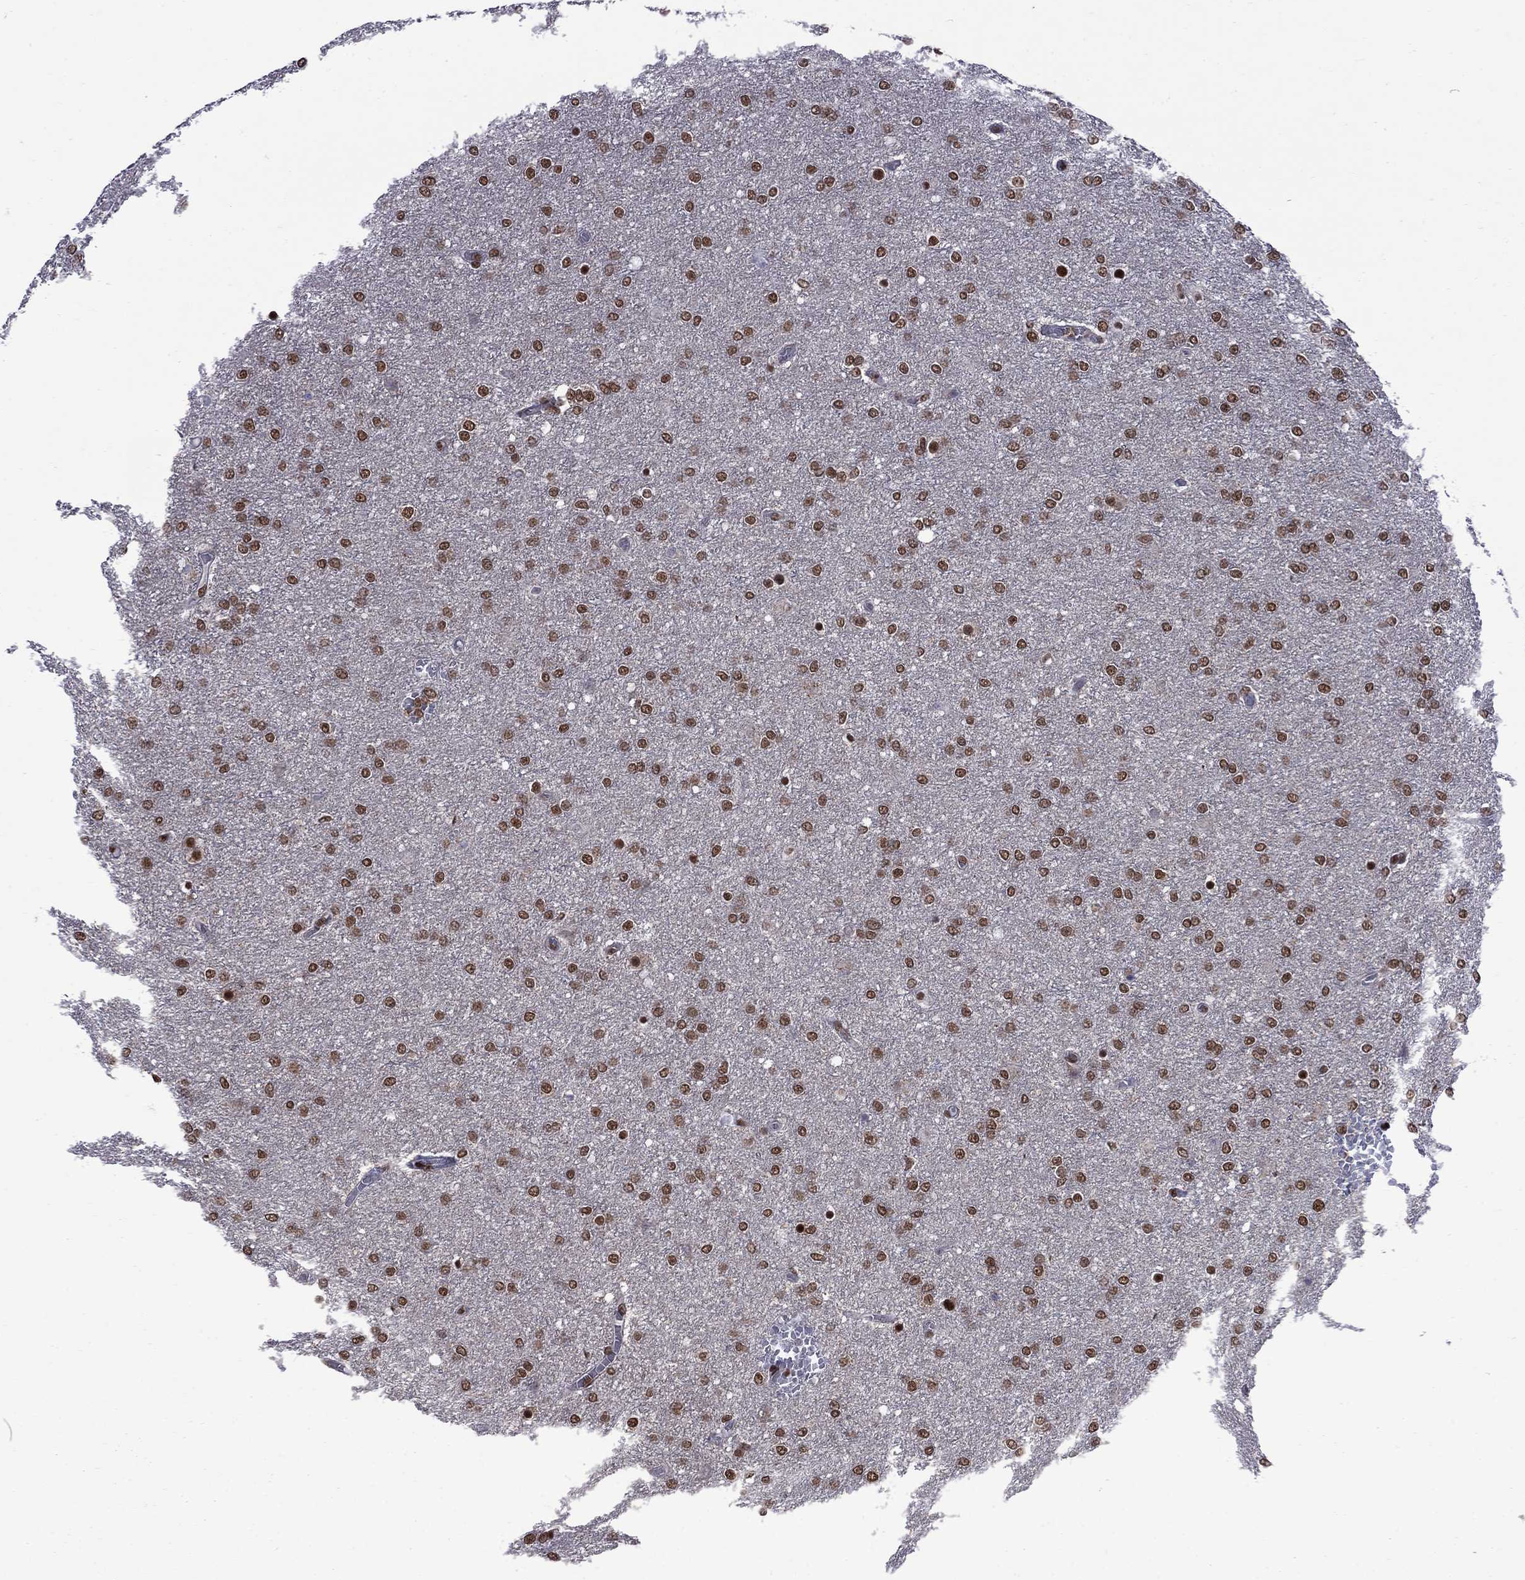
{"staining": {"intensity": "strong", "quantity": "25%-75%", "location": "nuclear"}, "tissue": "glioma", "cell_type": "Tumor cells", "image_type": "cancer", "snomed": [{"axis": "morphology", "description": "Glioma, malignant, High grade"}, {"axis": "topography", "description": "Brain"}], "caption": "A brown stain highlights strong nuclear expression of a protein in human glioma tumor cells.", "gene": "MED25", "patient": {"sex": "female", "age": 61}}